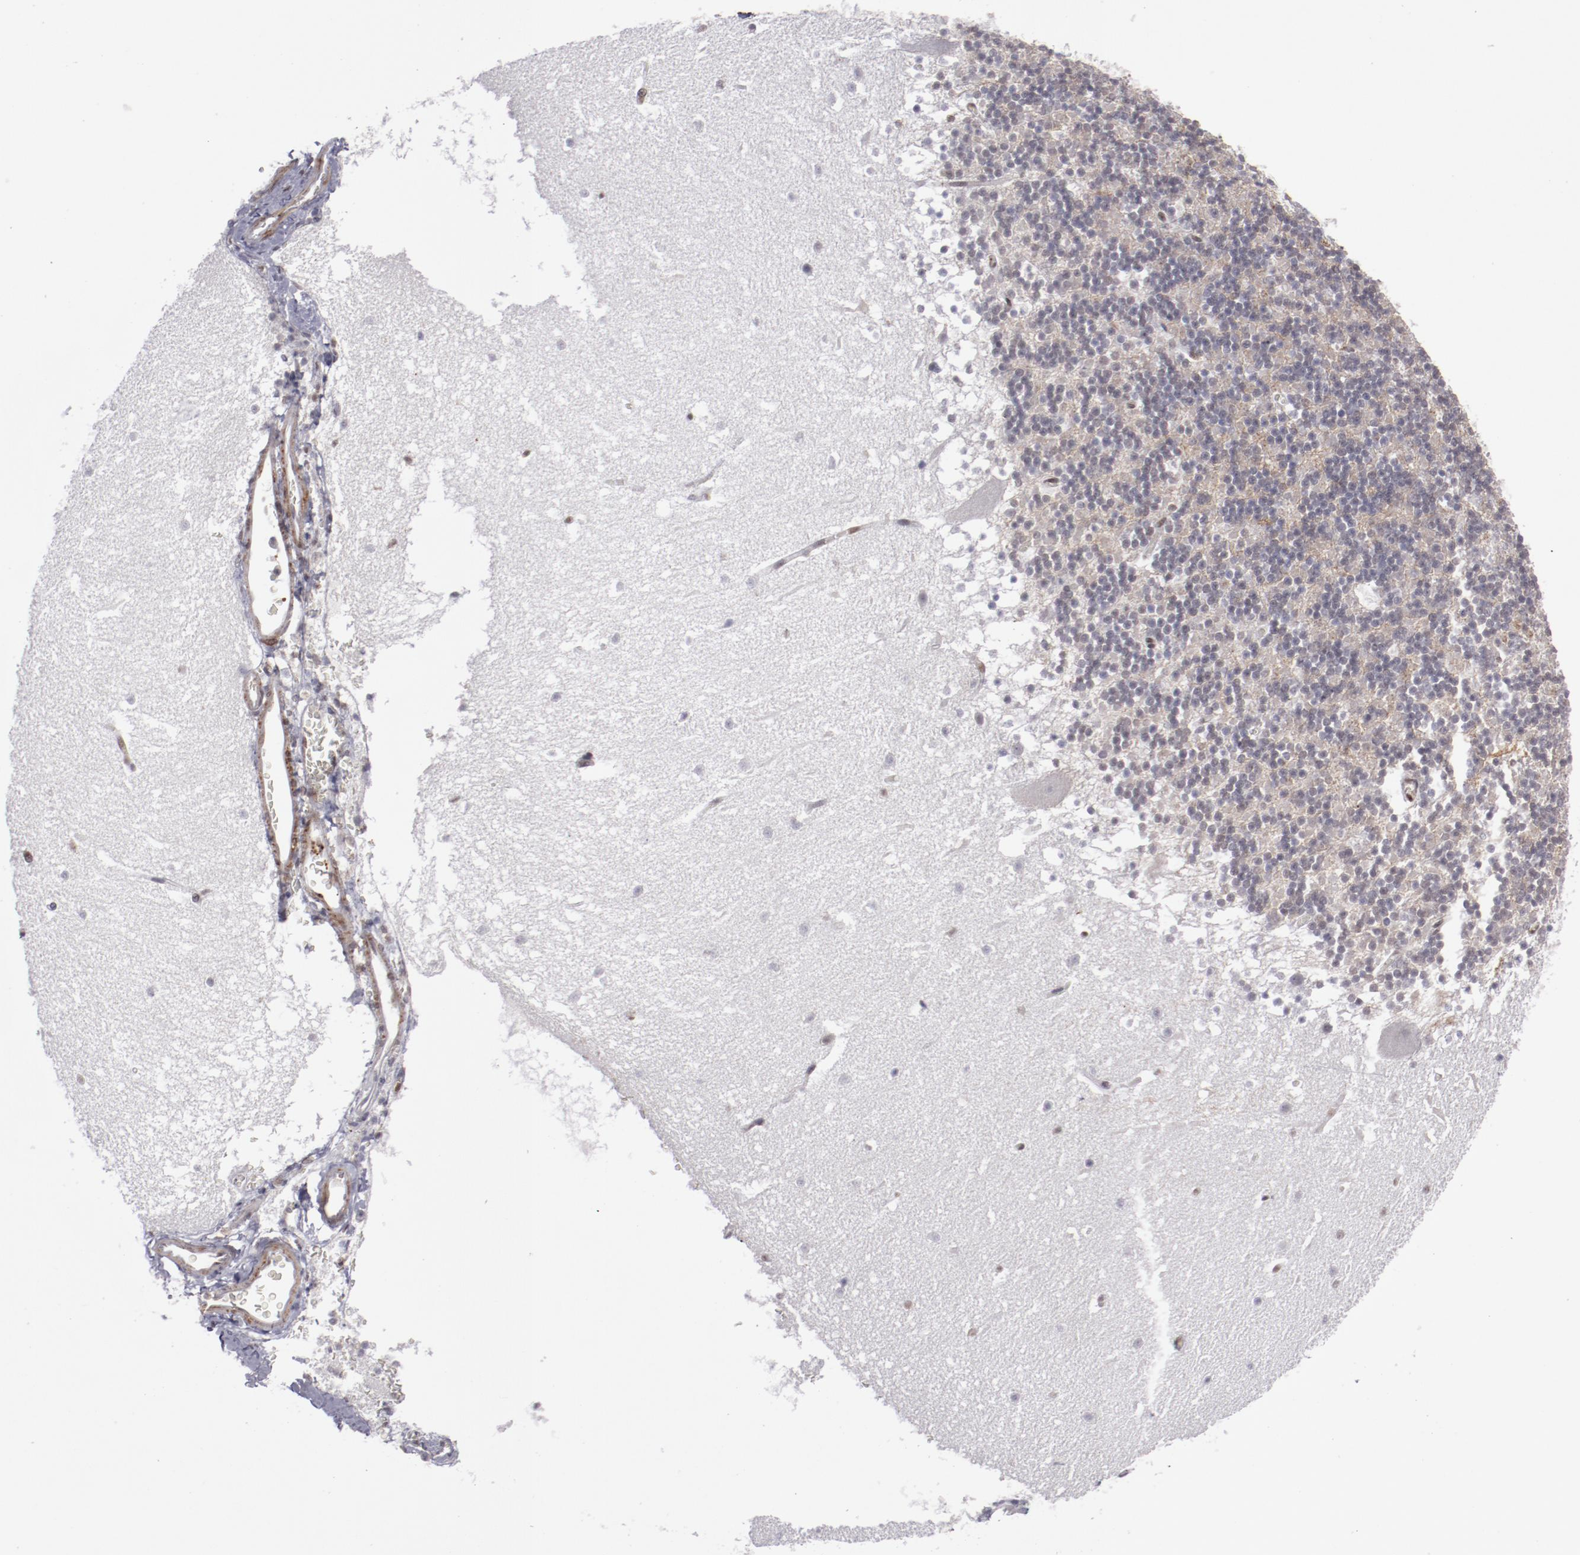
{"staining": {"intensity": "negative", "quantity": "none", "location": "none"}, "tissue": "cerebellum", "cell_type": "Cells in granular layer", "image_type": "normal", "snomed": [{"axis": "morphology", "description": "Normal tissue, NOS"}, {"axis": "topography", "description": "Cerebellum"}], "caption": "Immunohistochemistry micrograph of normal cerebellum: cerebellum stained with DAB (3,3'-diaminobenzidine) displays no significant protein staining in cells in granular layer.", "gene": "LEF1", "patient": {"sex": "male", "age": 45}}